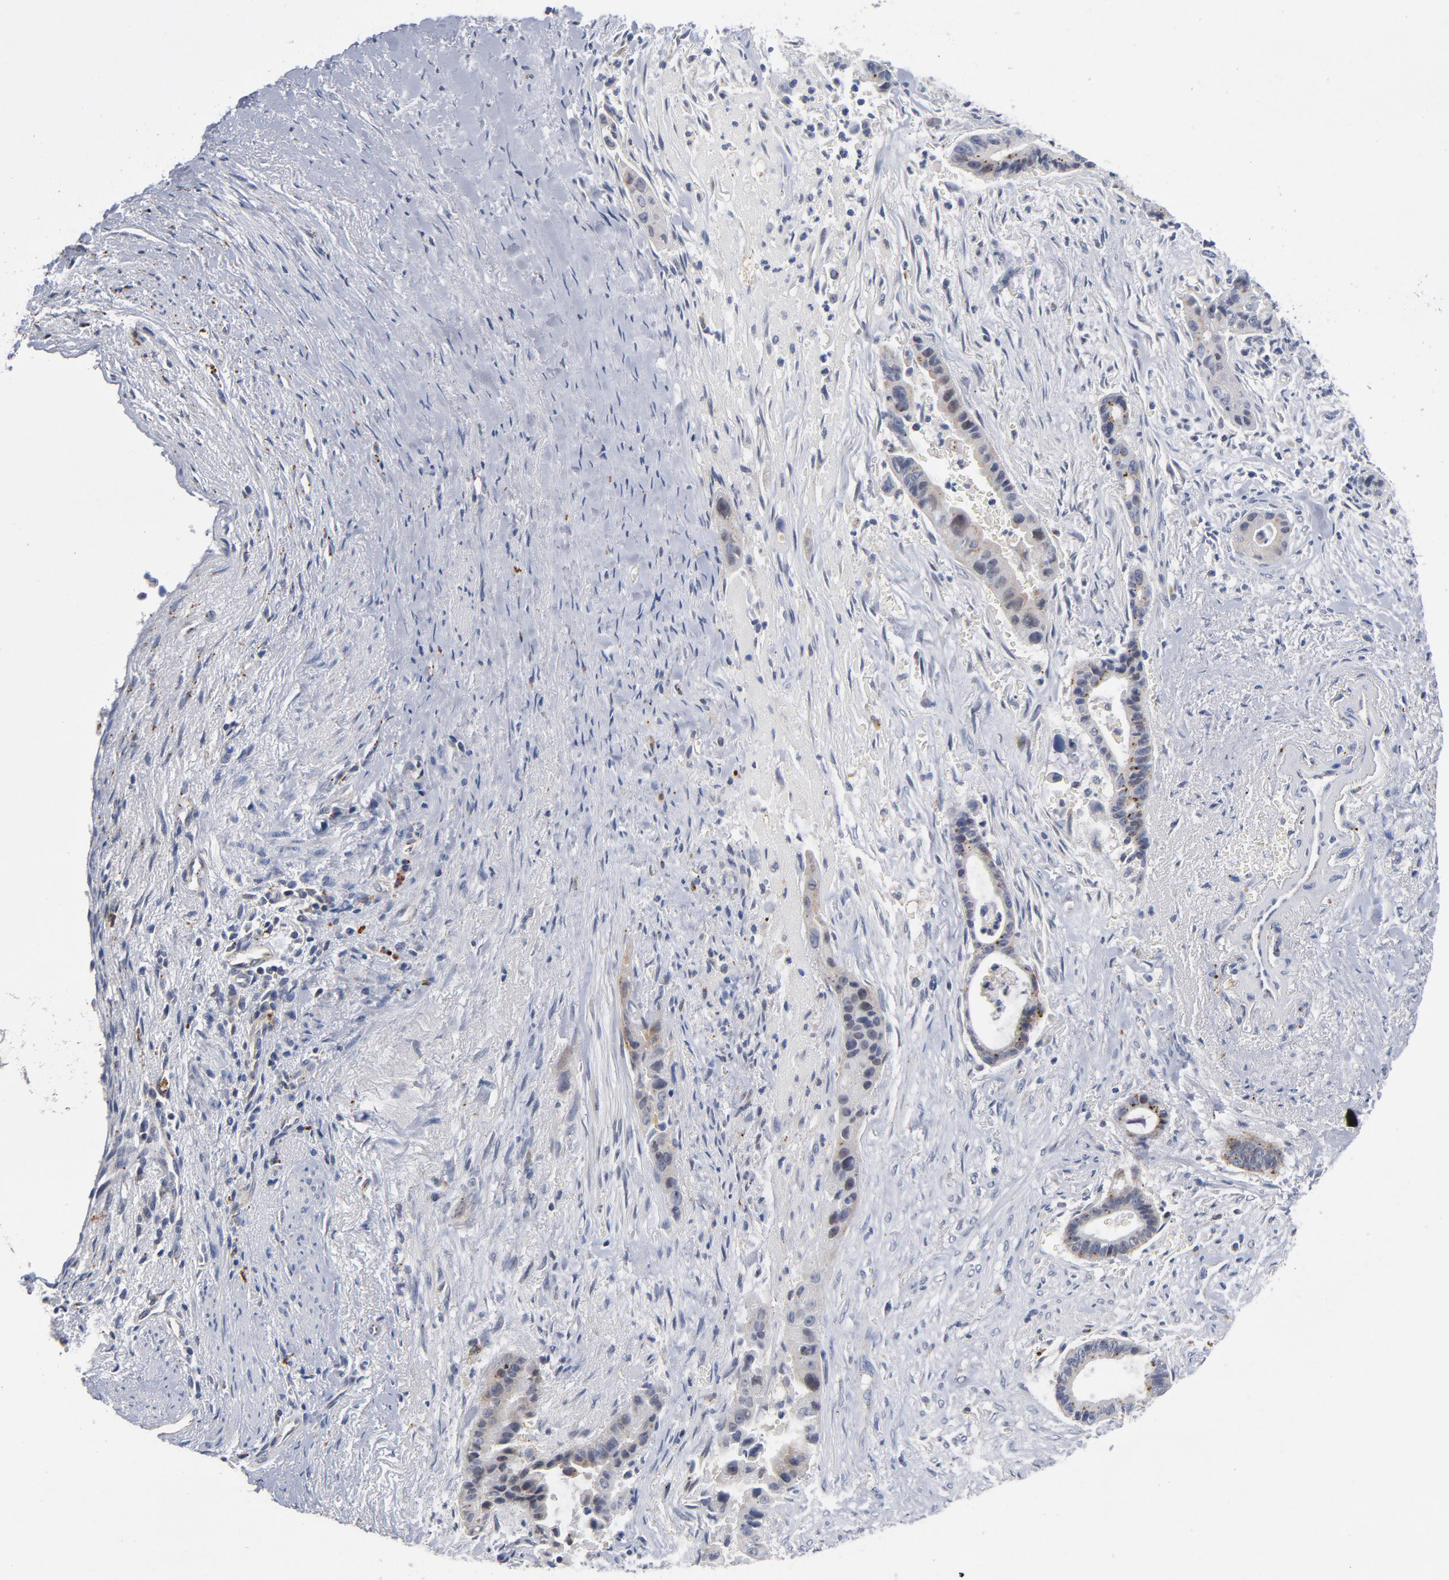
{"staining": {"intensity": "moderate", "quantity": "<25%", "location": "cytoplasmic/membranous"}, "tissue": "liver cancer", "cell_type": "Tumor cells", "image_type": "cancer", "snomed": [{"axis": "morphology", "description": "Cholangiocarcinoma"}, {"axis": "topography", "description": "Liver"}], "caption": "Immunohistochemistry (IHC) staining of liver cancer (cholangiocarcinoma), which demonstrates low levels of moderate cytoplasmic/membranous positivity in about <25% of tumor cells indicating moderate cytoplasmic/membranous protein staining. The staining was performed using DAB (brown) for protein detection and nuclei were counterstained in hematoxylin (blue).", "gene": "AKT2", "patient": {"sex": "female", "age": 55}}